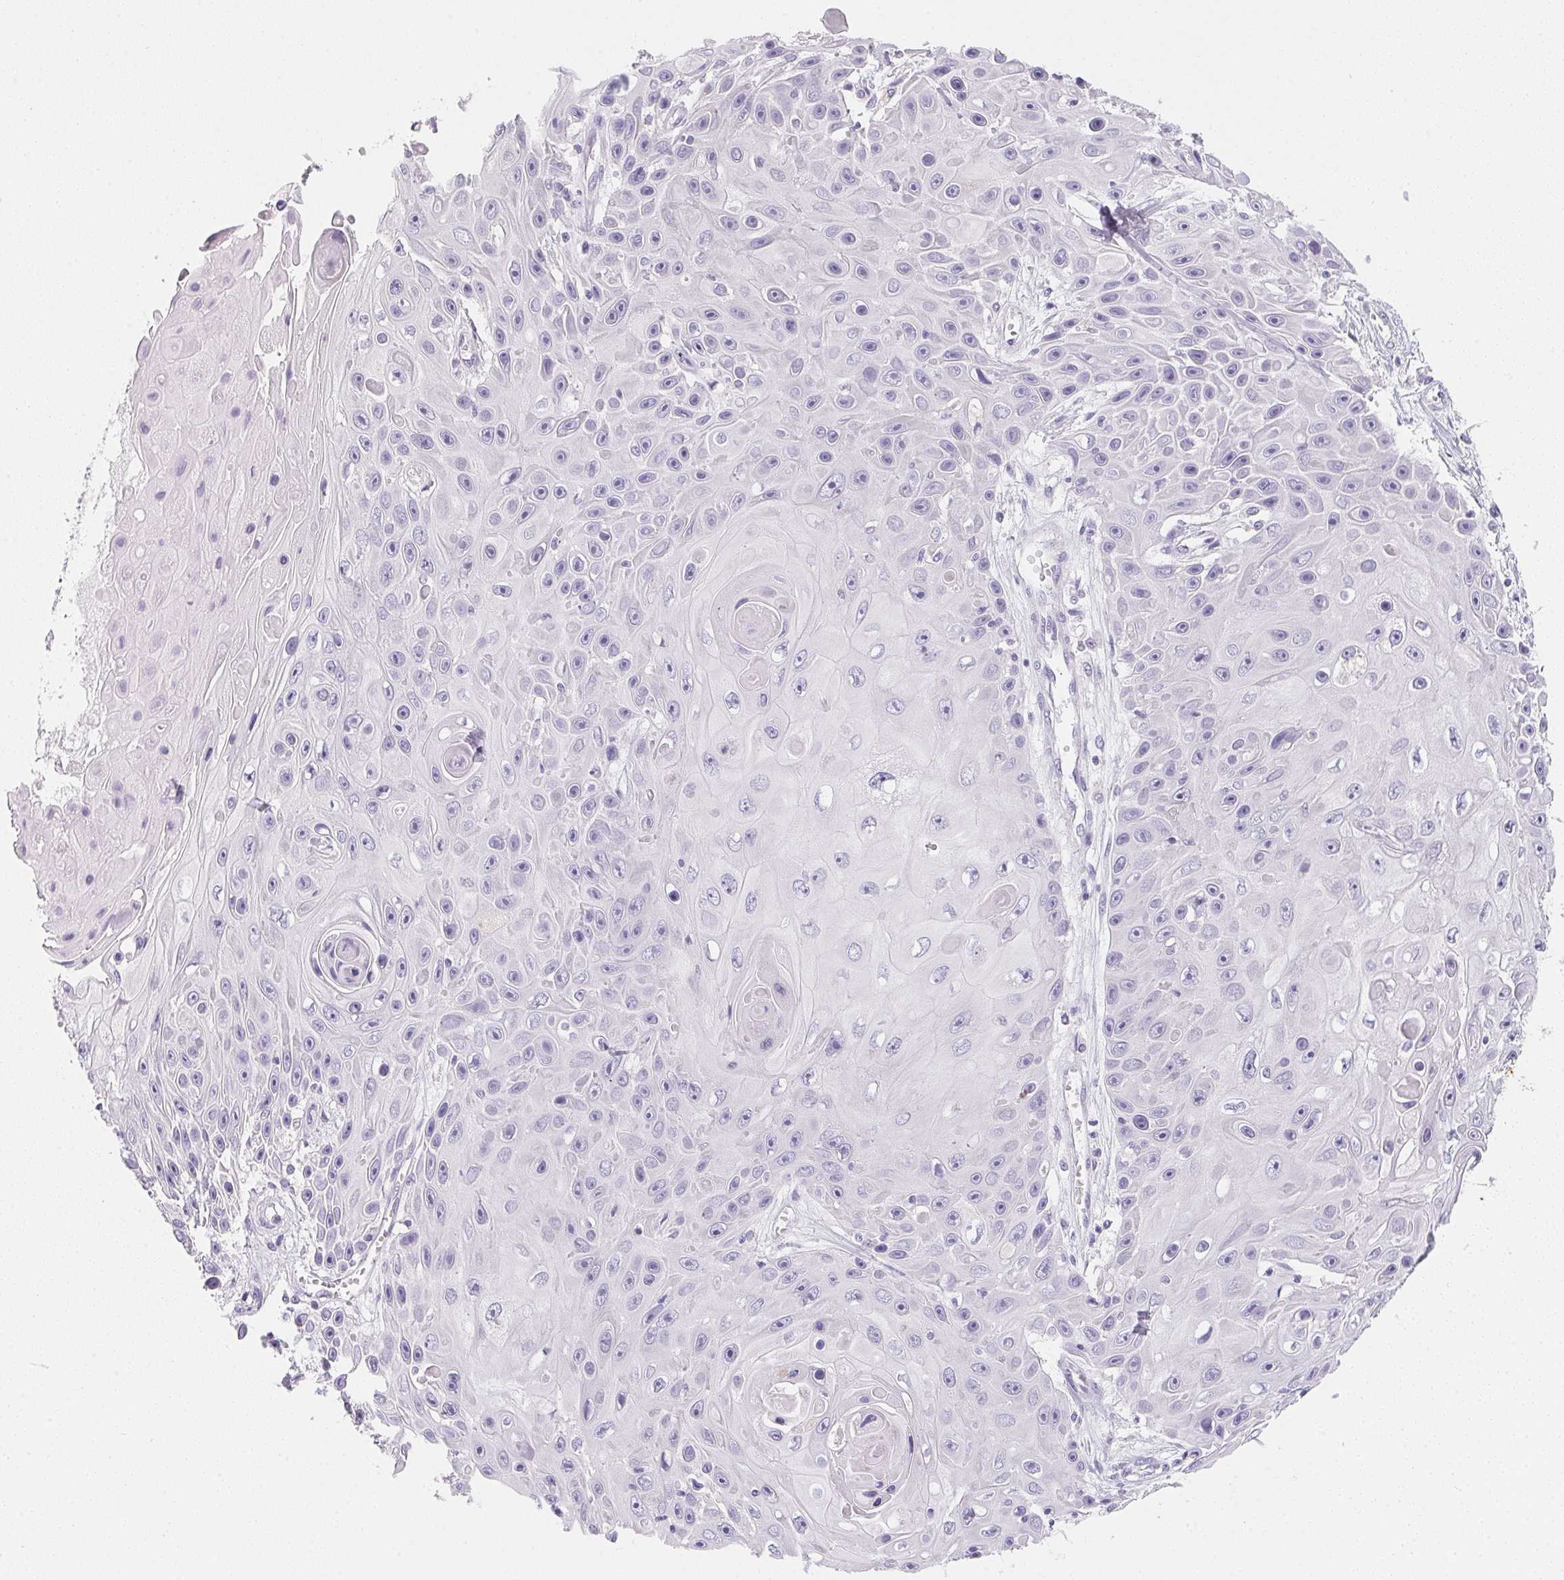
{"staining": {"intensity": "negative", "quantity": "none", "location": "none"}, "tissue": "skin cancer", "cell_type": "Tumor cells", "image_type": "cancer", "snomed": [{"axis": "morphology", "description": "Squamous cell carcinoma, NOS"}, {"axis": "topography", "description": "Skin"}], "caption": "This is an immunohistochemistry image of skin cancer (squamous cell carcinoma). There is no positivity in tumor cells.", "gene": "ACP3", "patient": {"sex": "male", "age": 82}}